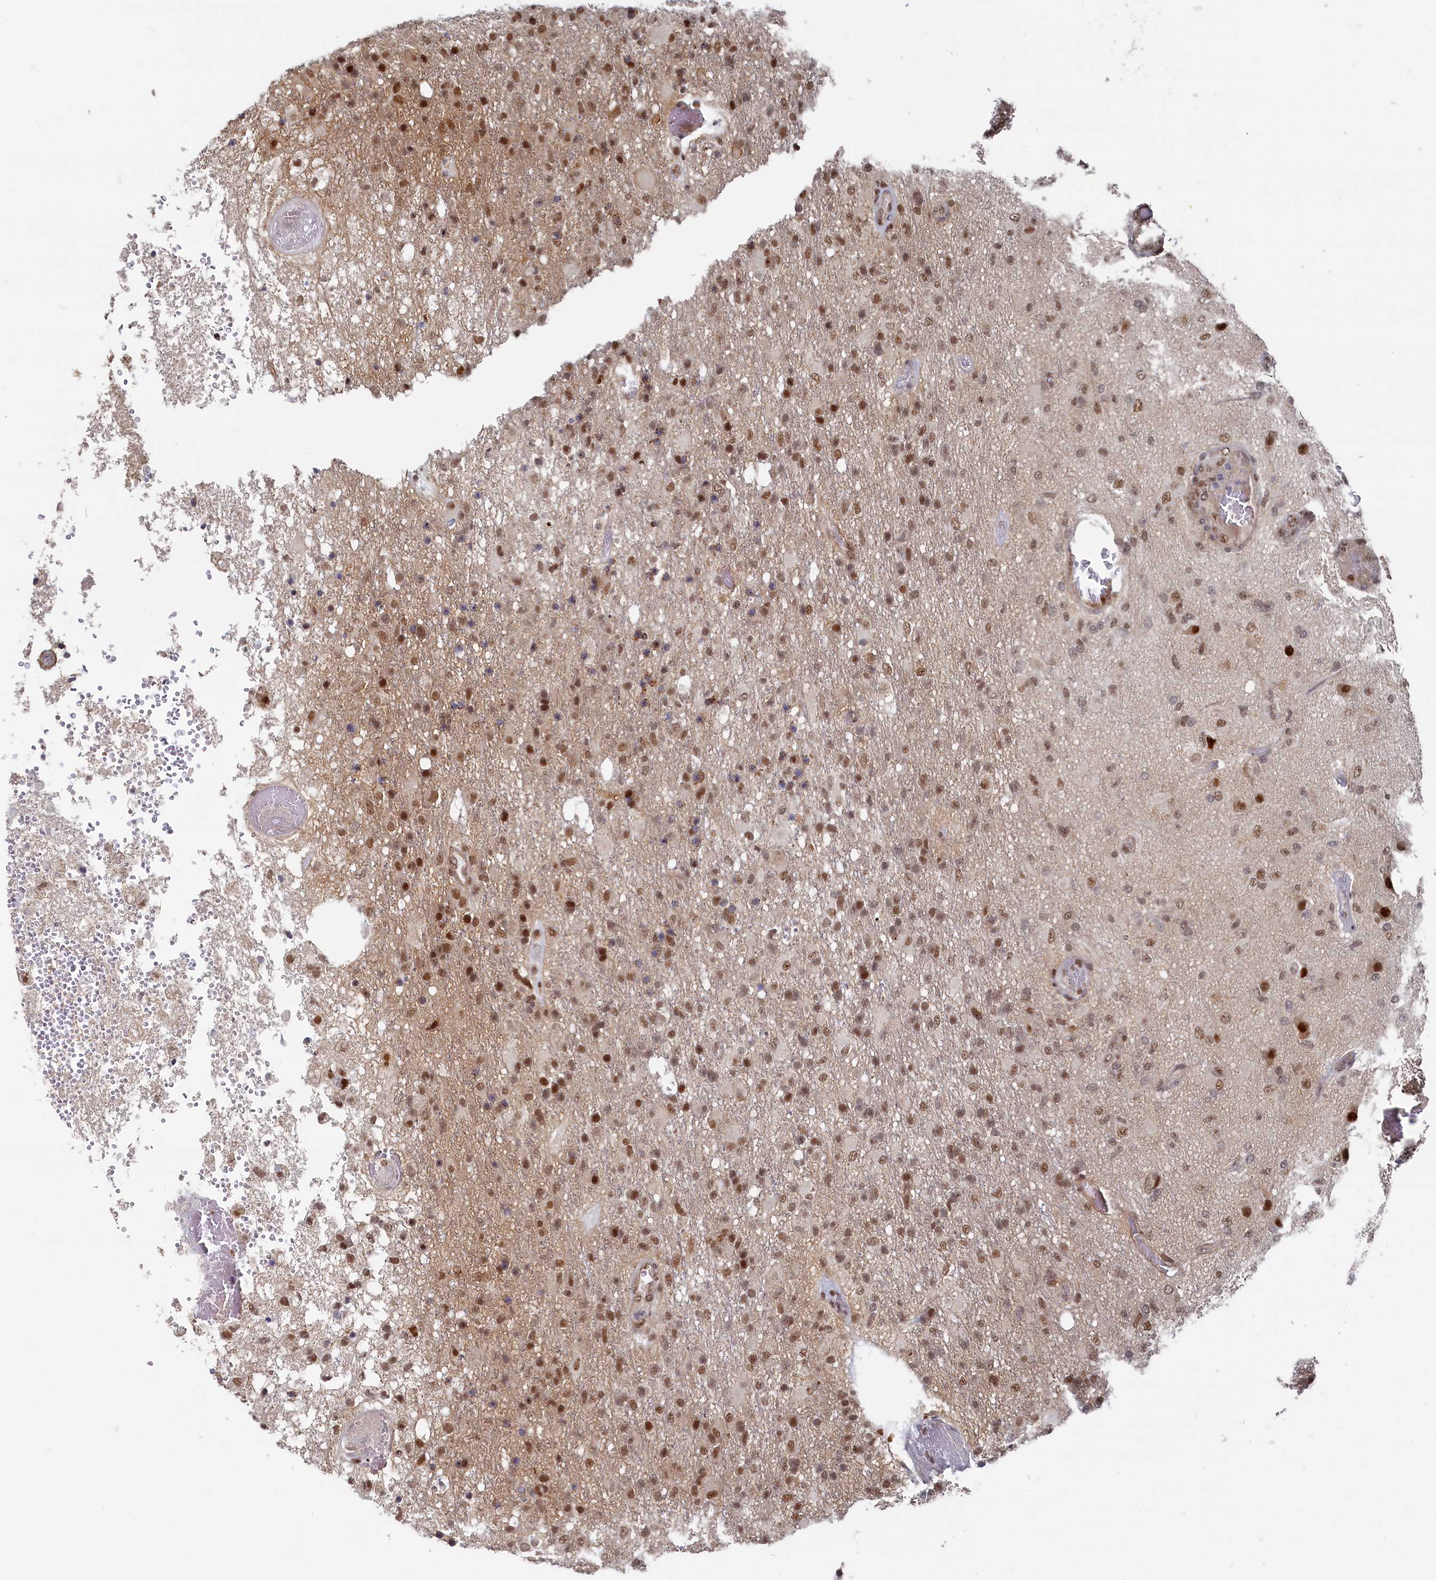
{"staining": {"intensity": "moderate", "quantity": ">75%", "location": "nuclear"}, "tissue": "glioma", "cell_type": "Tumor cells", "image_type": "cancer", "snomed": [{"axis": "morphology", "description": "Glioma, malignant, High grade"}, {"axis": "topography", "description": "Brain"}], "caption": "Brown immunohistochemical staining in human high-grade glioma (malignant) reveals moderate nuclear expression in about >75% of tumor cells. The protein is shown in brown color, while the nuclei are stained blue.", "gene": "BUB3", "patient": {"sex": "female", "age": 74}}